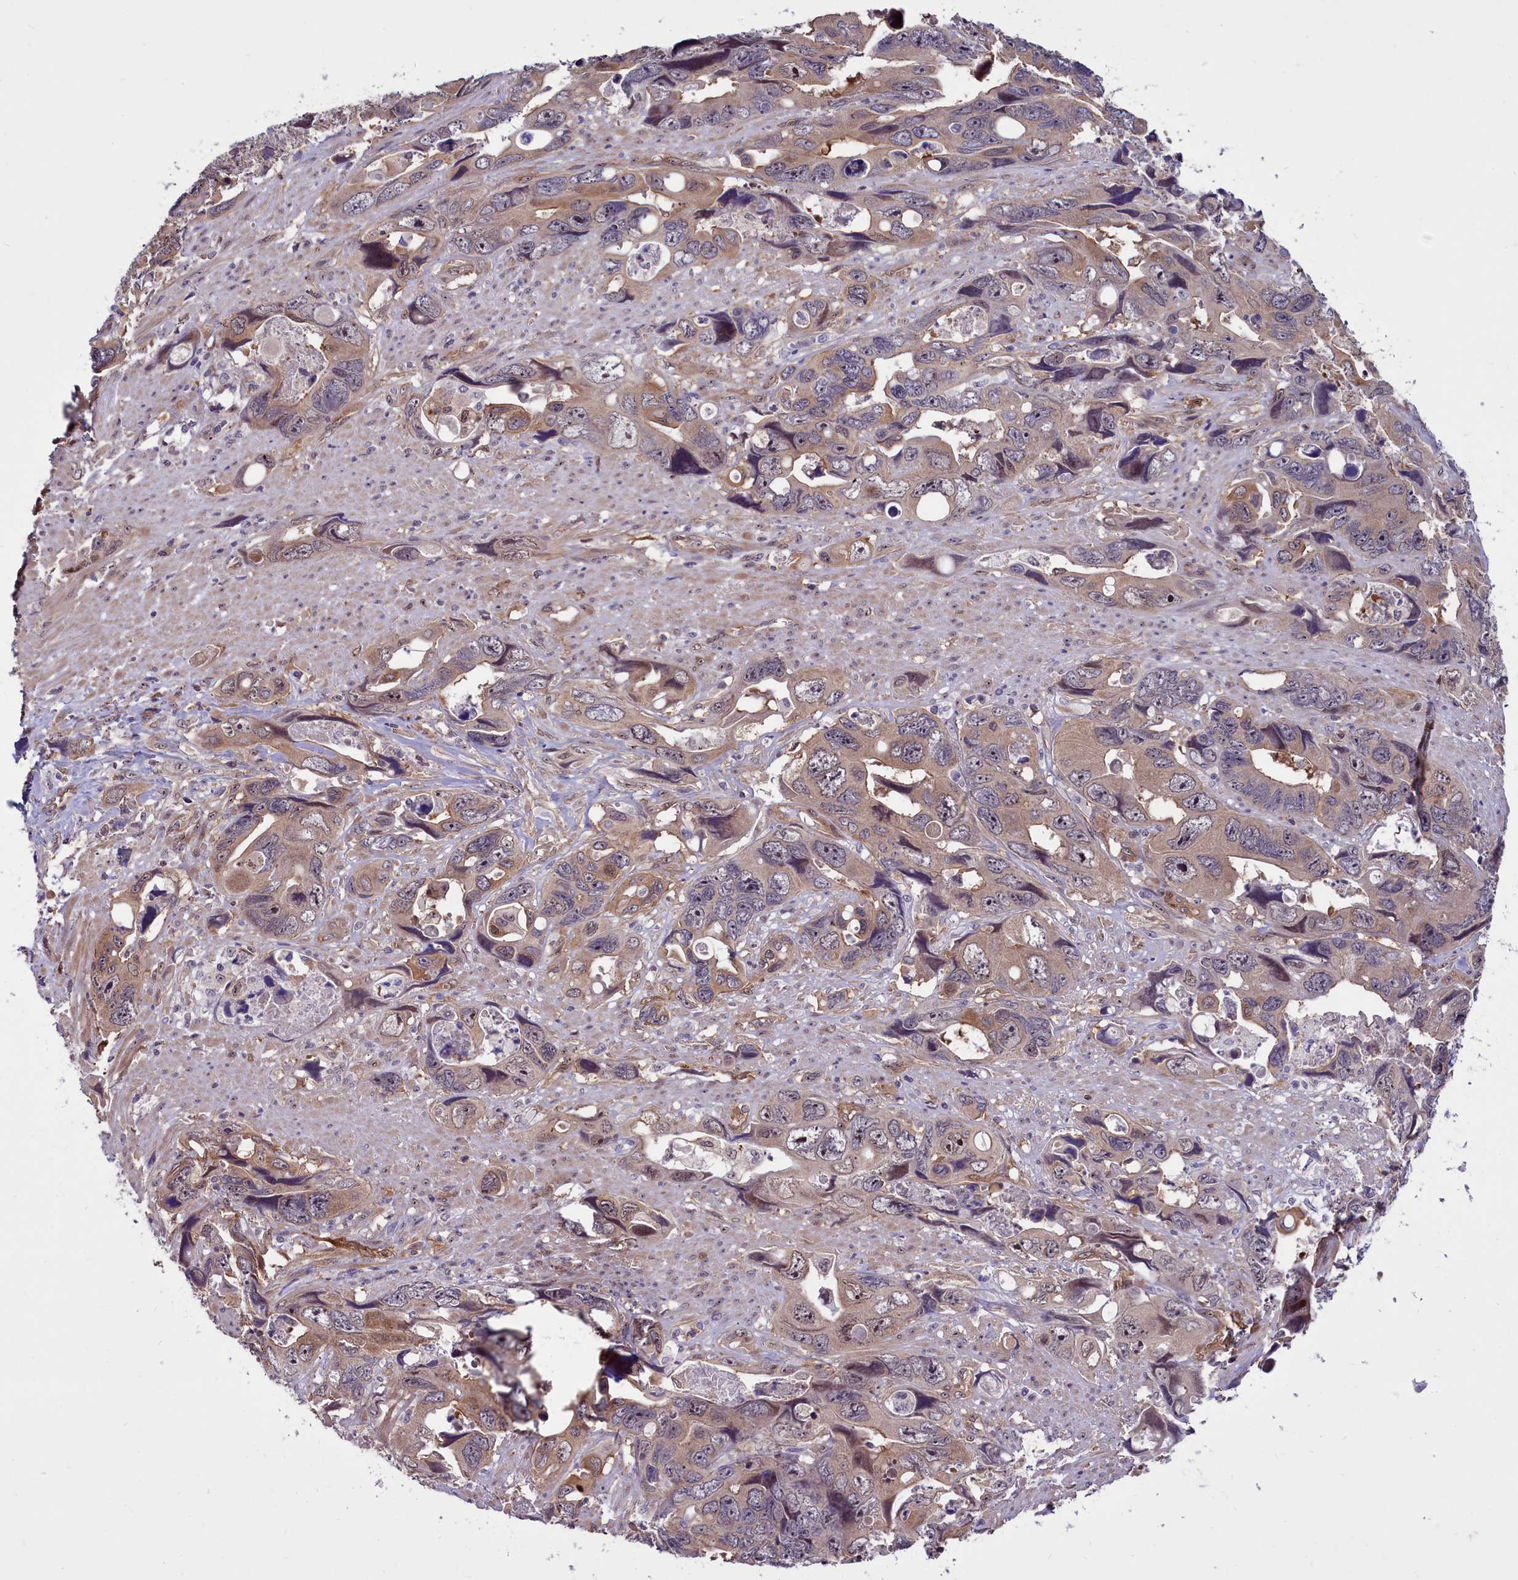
{"staining": {"intensity": "weak", "quantity": ">75%", "location": "cytoplasmic/membranous"}, "tissue": "colorectal cancer", "cell_type": "Tumor cells", "image_type": "cancer", "snomed": [{"axis": "morphology", "description": "Adenocarcinoma, NOS"}, {"axis": "topography", "description": "Rectum"}], "caption": "A micrograph of human adenocarcinoma (colorectal) stained for a protein exhibits weak cytoplasmic/membranous brown staining in tumor cells.", "gene": "BCAR1", "patient": {"sex": "male", "age": 57}}